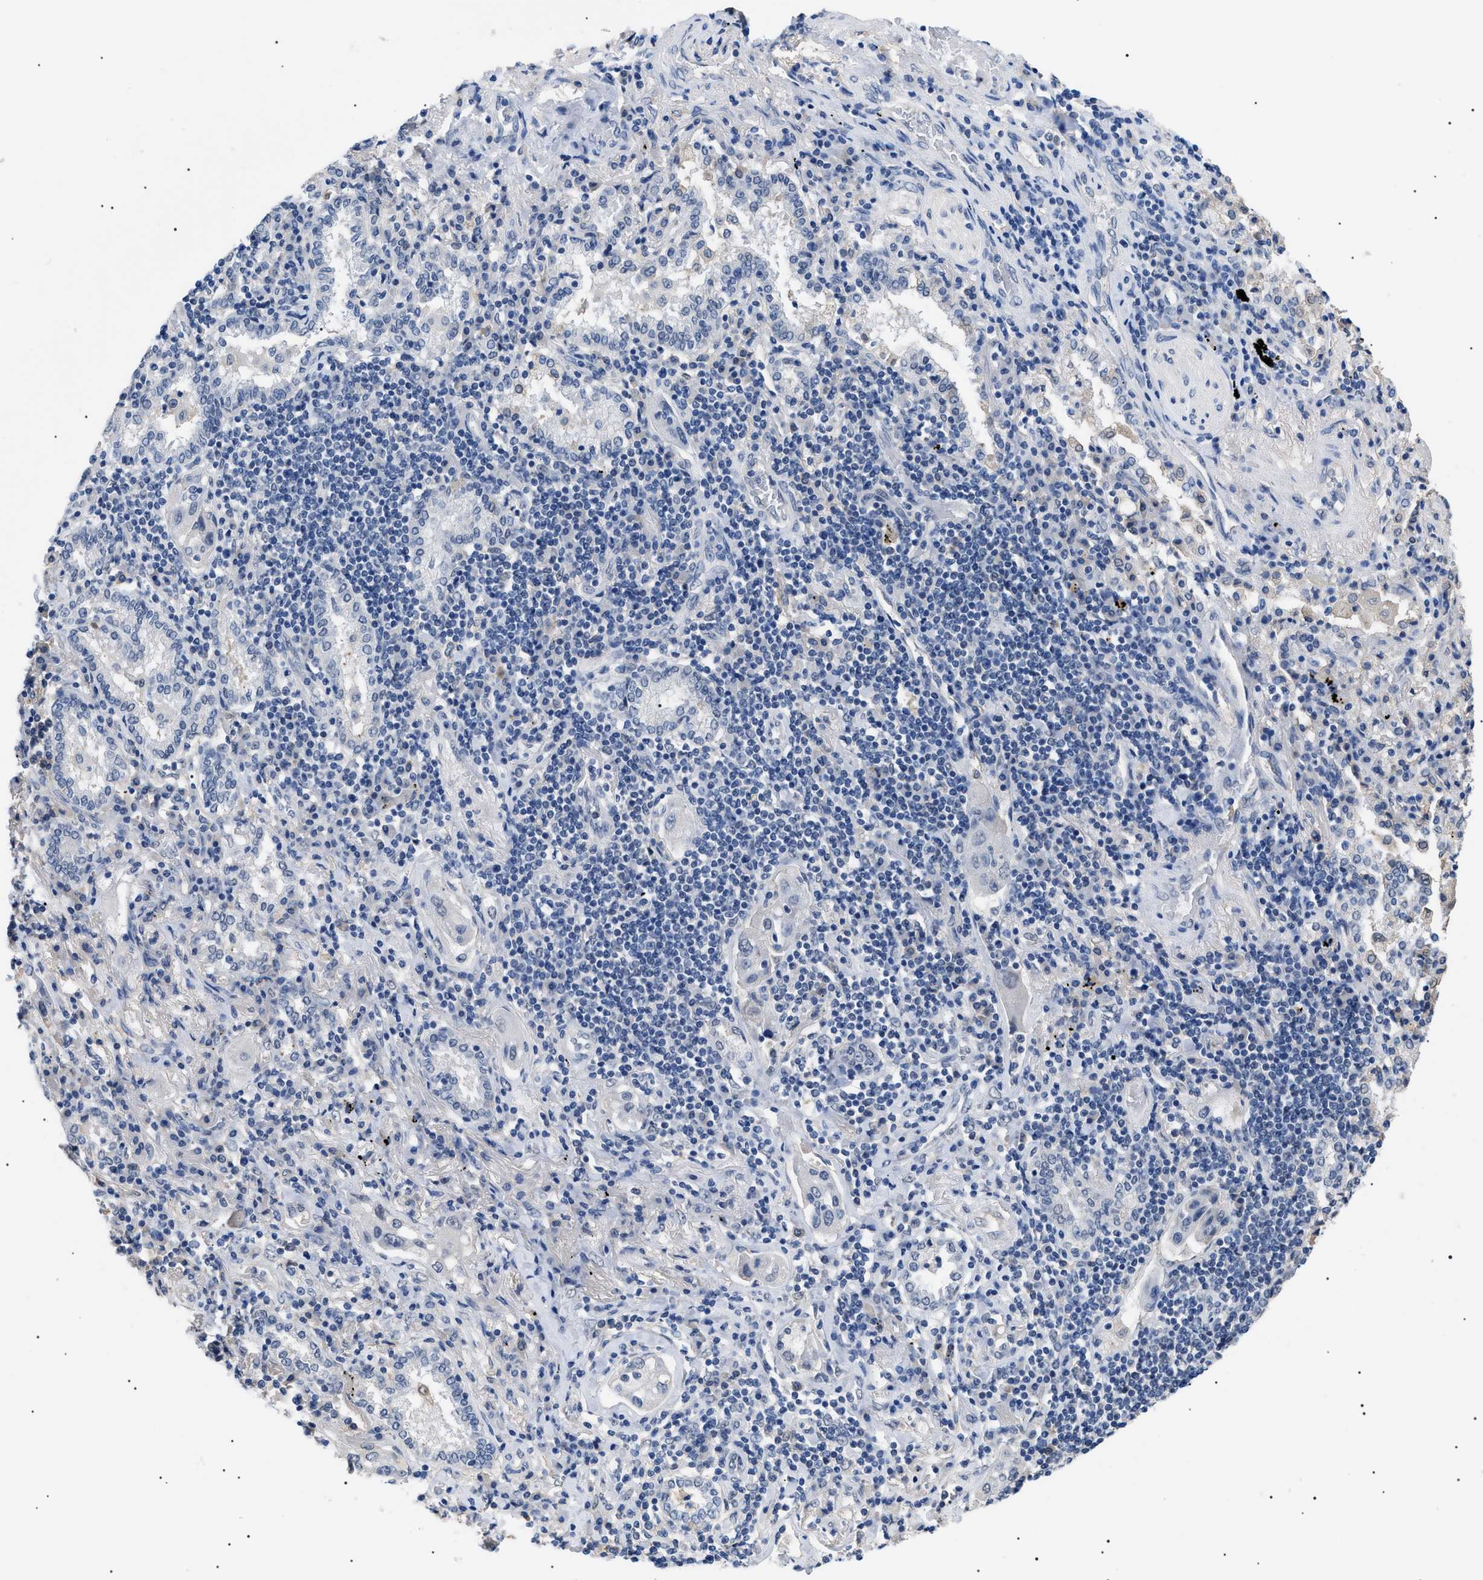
{"staining": {"intensity": "negative", "quantity": "none", "location": "none"}, "tissue": "lung cancer", "cell_type": "Tumor cells", "image_type": "cancer", "snomed": [{"axis": "morphology", "description": "Adenocarcinoma, NOS"}, {"axis": "topography", "description": "Lung"}], "caption": "A histopathology image of human adenocarcinoma (lung) is negative for staining in tumor cells.", "gene": "PRRT2", "patient": {"sex": "female", "age": 65}}